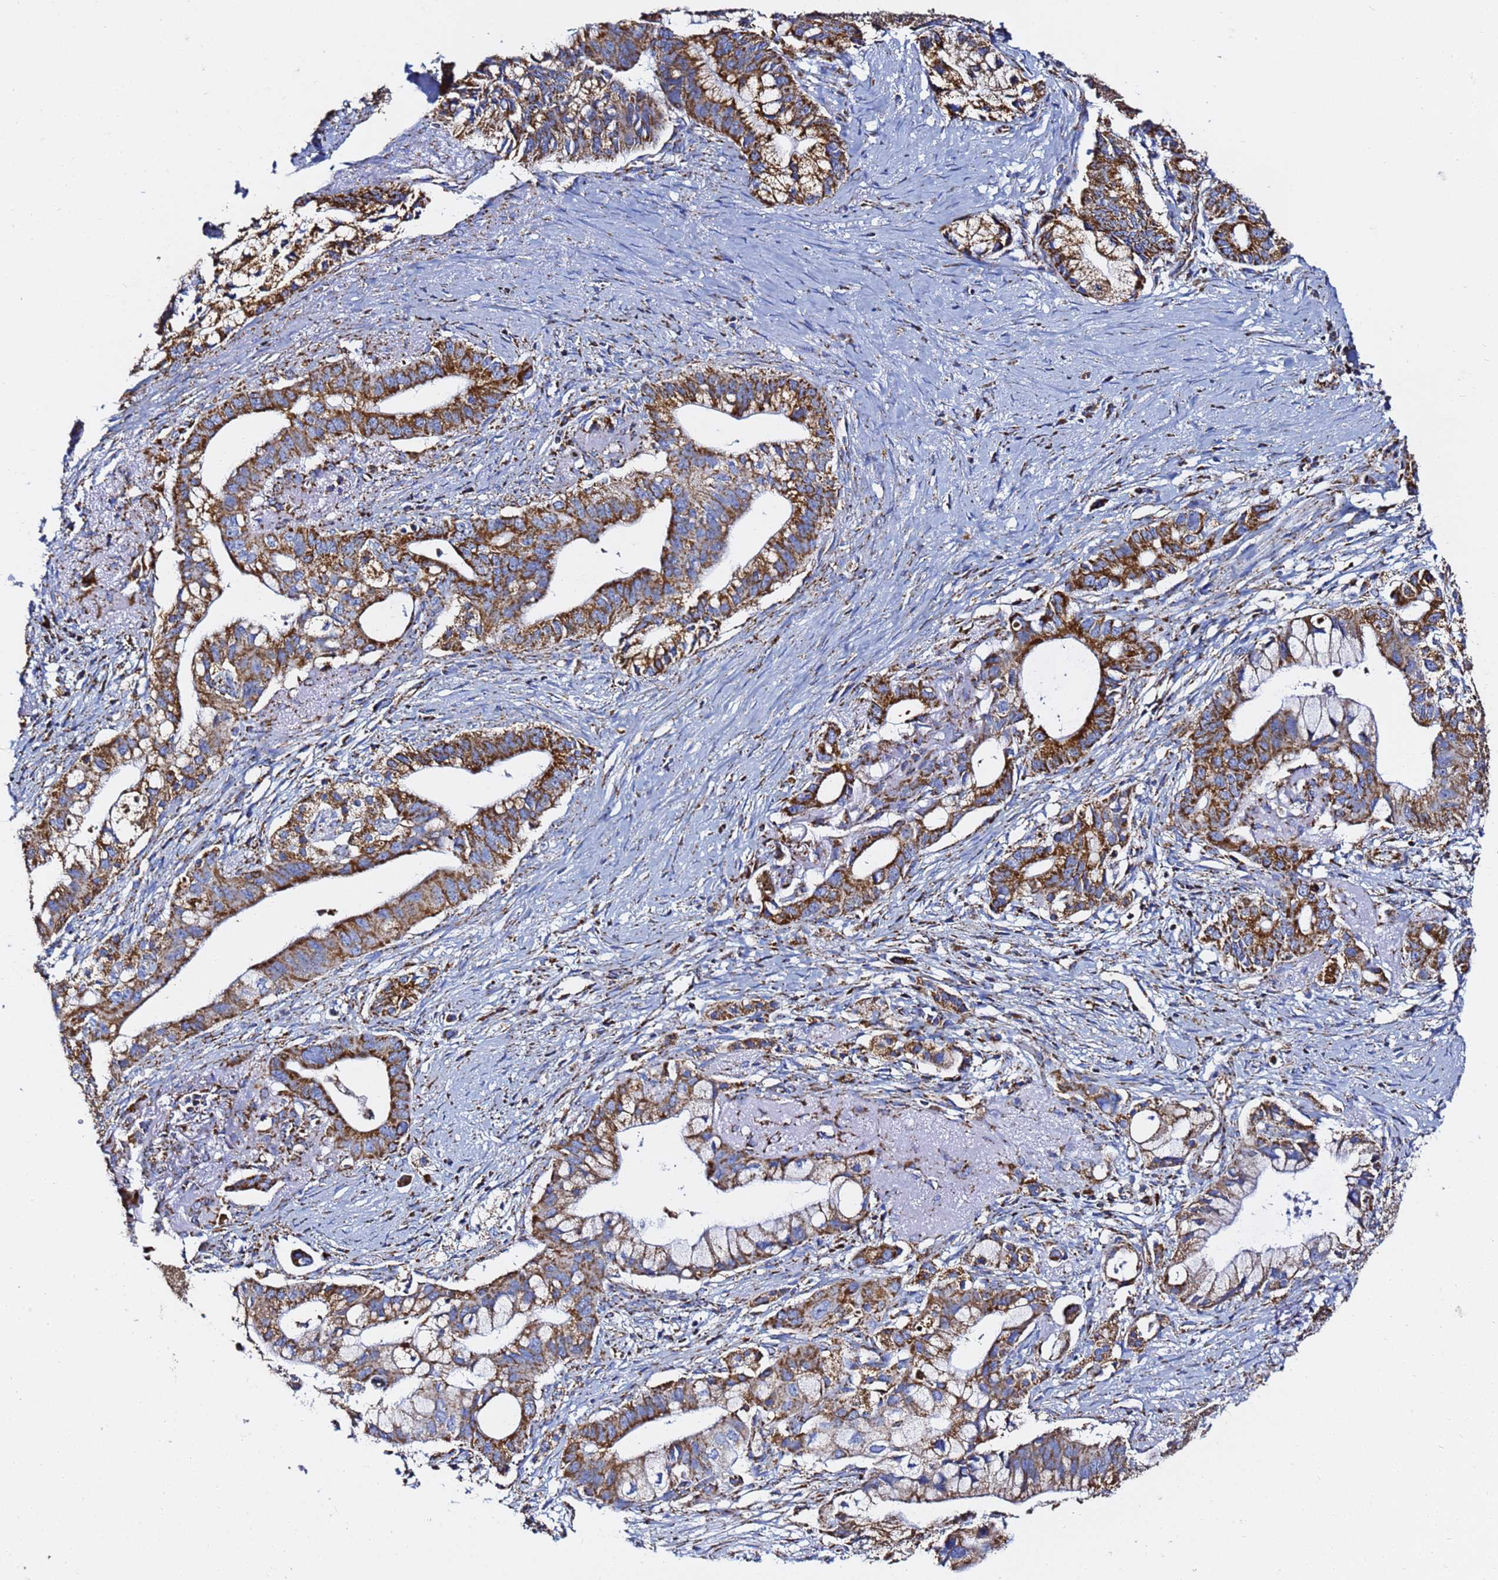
{"staining": {"intensity": "strong", "quantity": ">75%", "location": "cytoplasmic/membranous"}, "tissue": "pancreatic cancer", "cell_type": "Tumor cells", "image_type": "cancer", "snomed": [{"axis": "morphology", "description": "Adenocarcinoma, NOS"}, {"axis": "topography", "description": "Pancreas"}], "caption": "Protein staining by IHC exhibits strong cytoplasmic/membranous positivity in about >75% of tumor cells in adenocarcinoma (pancreatic).", "gene": "PHB2", "patient": {"sex": "male", "age": 68}}